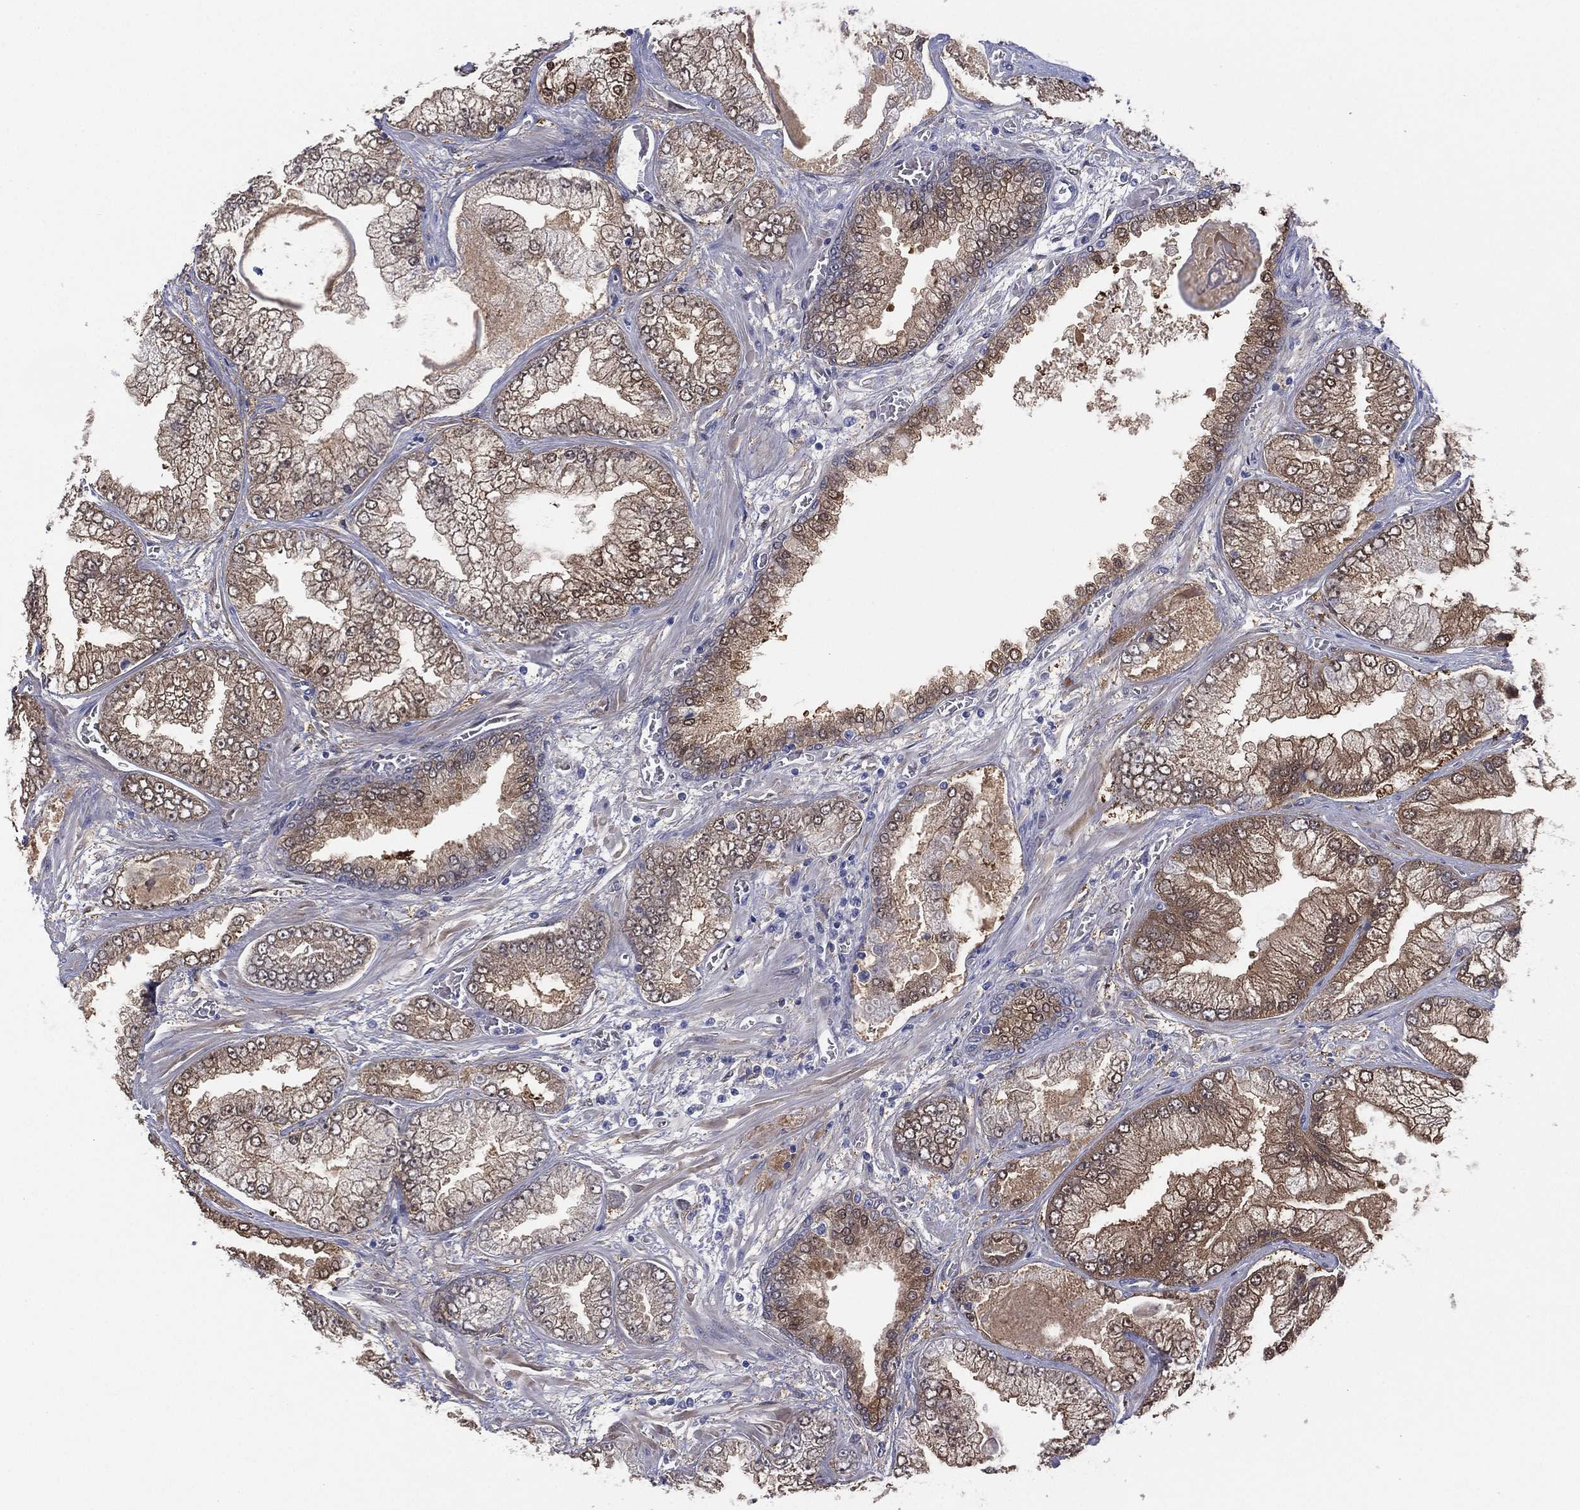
{"staining": {"intensity": "moderate", "quantity": "25%-75%", "location": "cytoplasmic/membranous,nuclear"}, "tissue": "prostate cancer", "cell_type": "Tumor cells", "image_type": "cancer", "snomed": [{"axis": "morphology", "description": "Adenocarcinoma, Low grade"}, {"axis": "topography", "description": "Prostate"}], "caption": "Human prostate cancer stained with a protein marker demonstrates moderate staining in tumor cells.", "gene": "DDAH1", "patient": {"sex": "male", "age": 57}}